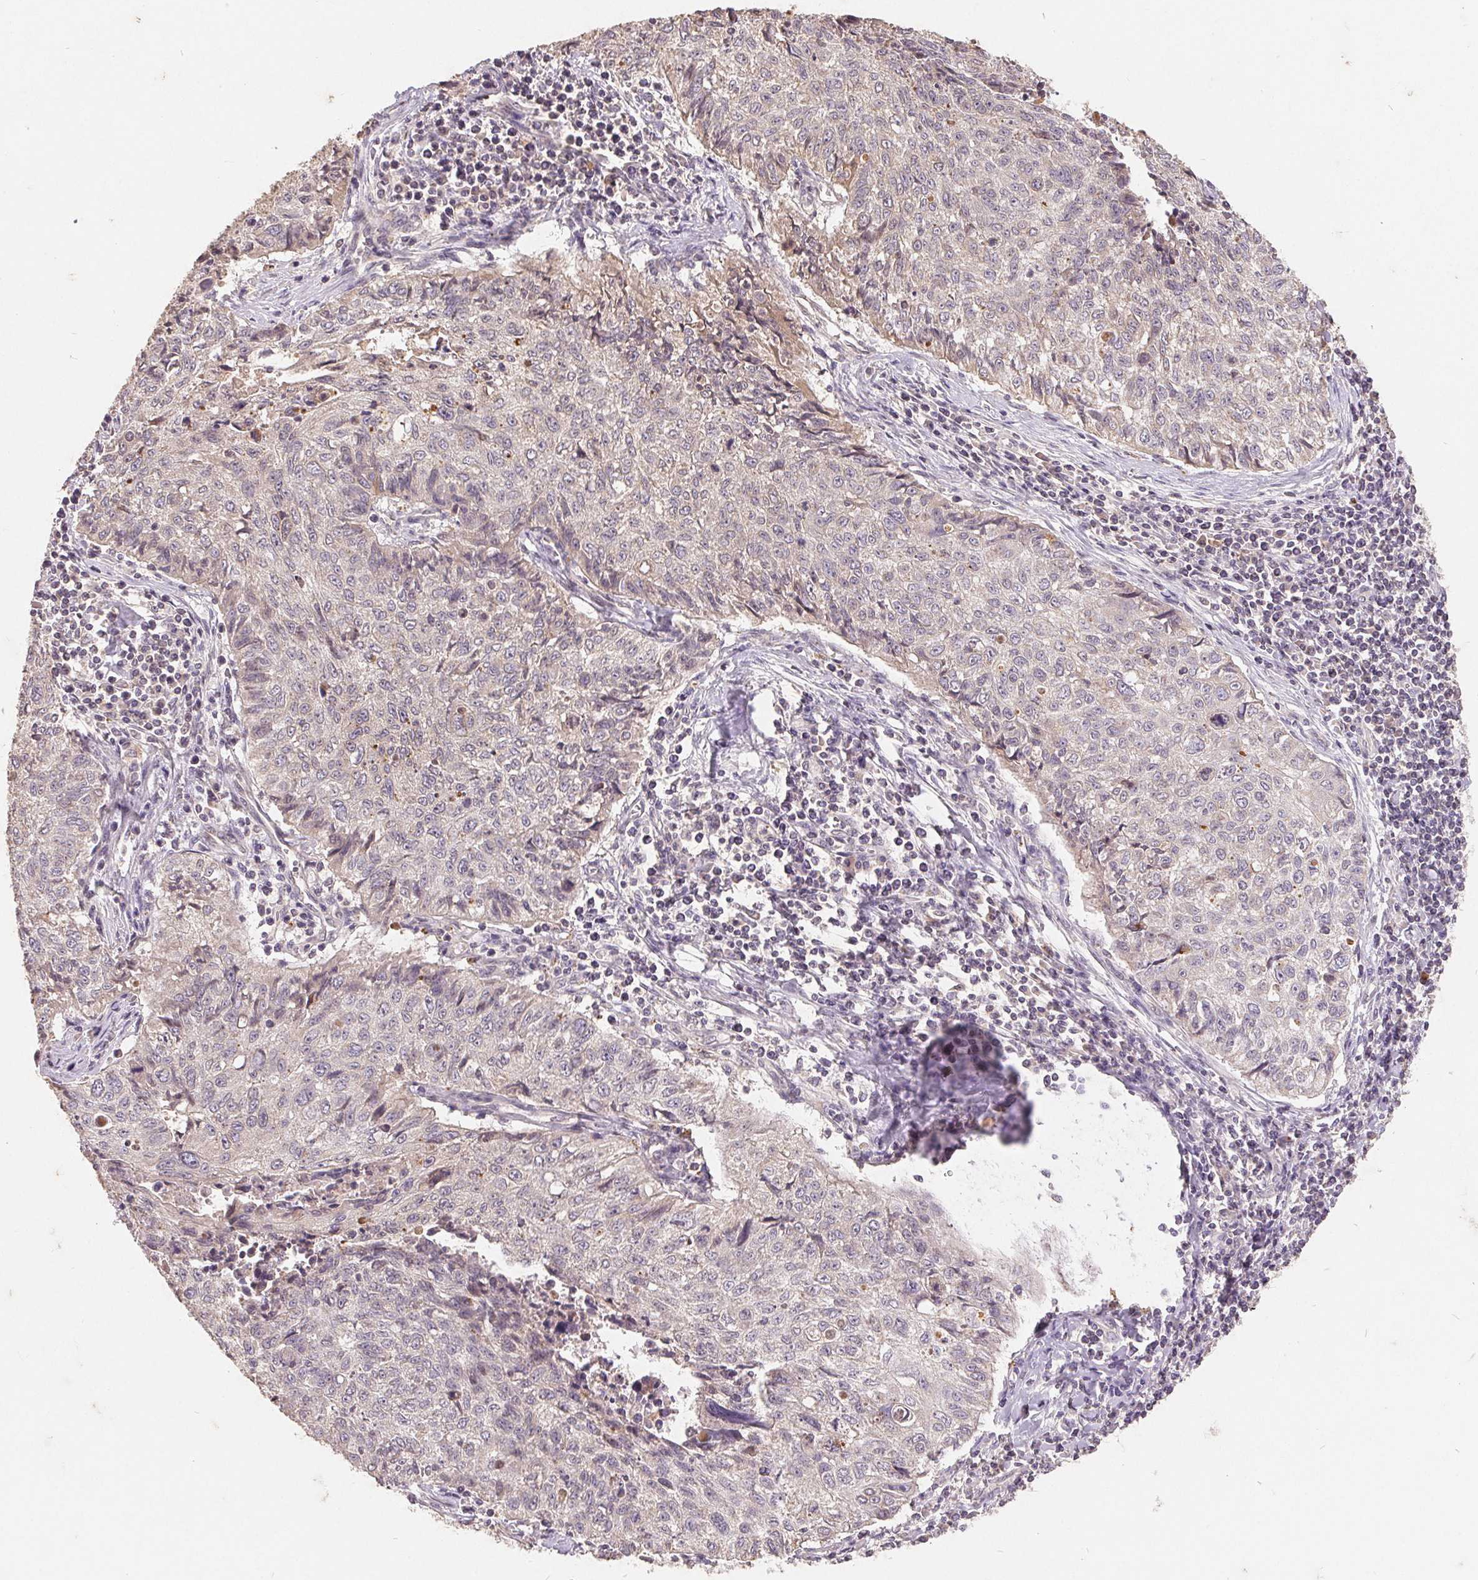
{"staining": {"intensity": "negative", "quantity": "none", "location": "none"}, "tissue": "lung cancer", "cell_type": "Tumor cells", "image_type": "cancer", "snomed": [{"axis": "morphology", "description": "Normal morphology"}, {"axis": "morphology", "description": "Aneuploidy"}, {"axis": "morphology", "description": "Squamous cell carcinoma, NOS"}, {"axis": "topography", "description": "Lymph node"}, {"axis": "topography", "description": "Lung"}], "caption": "Tumor cells are negative for brown protein staining in aneuploidy (lung).", "gene": "CDIPT", "patient": {"sex": "female", "age": 76}}